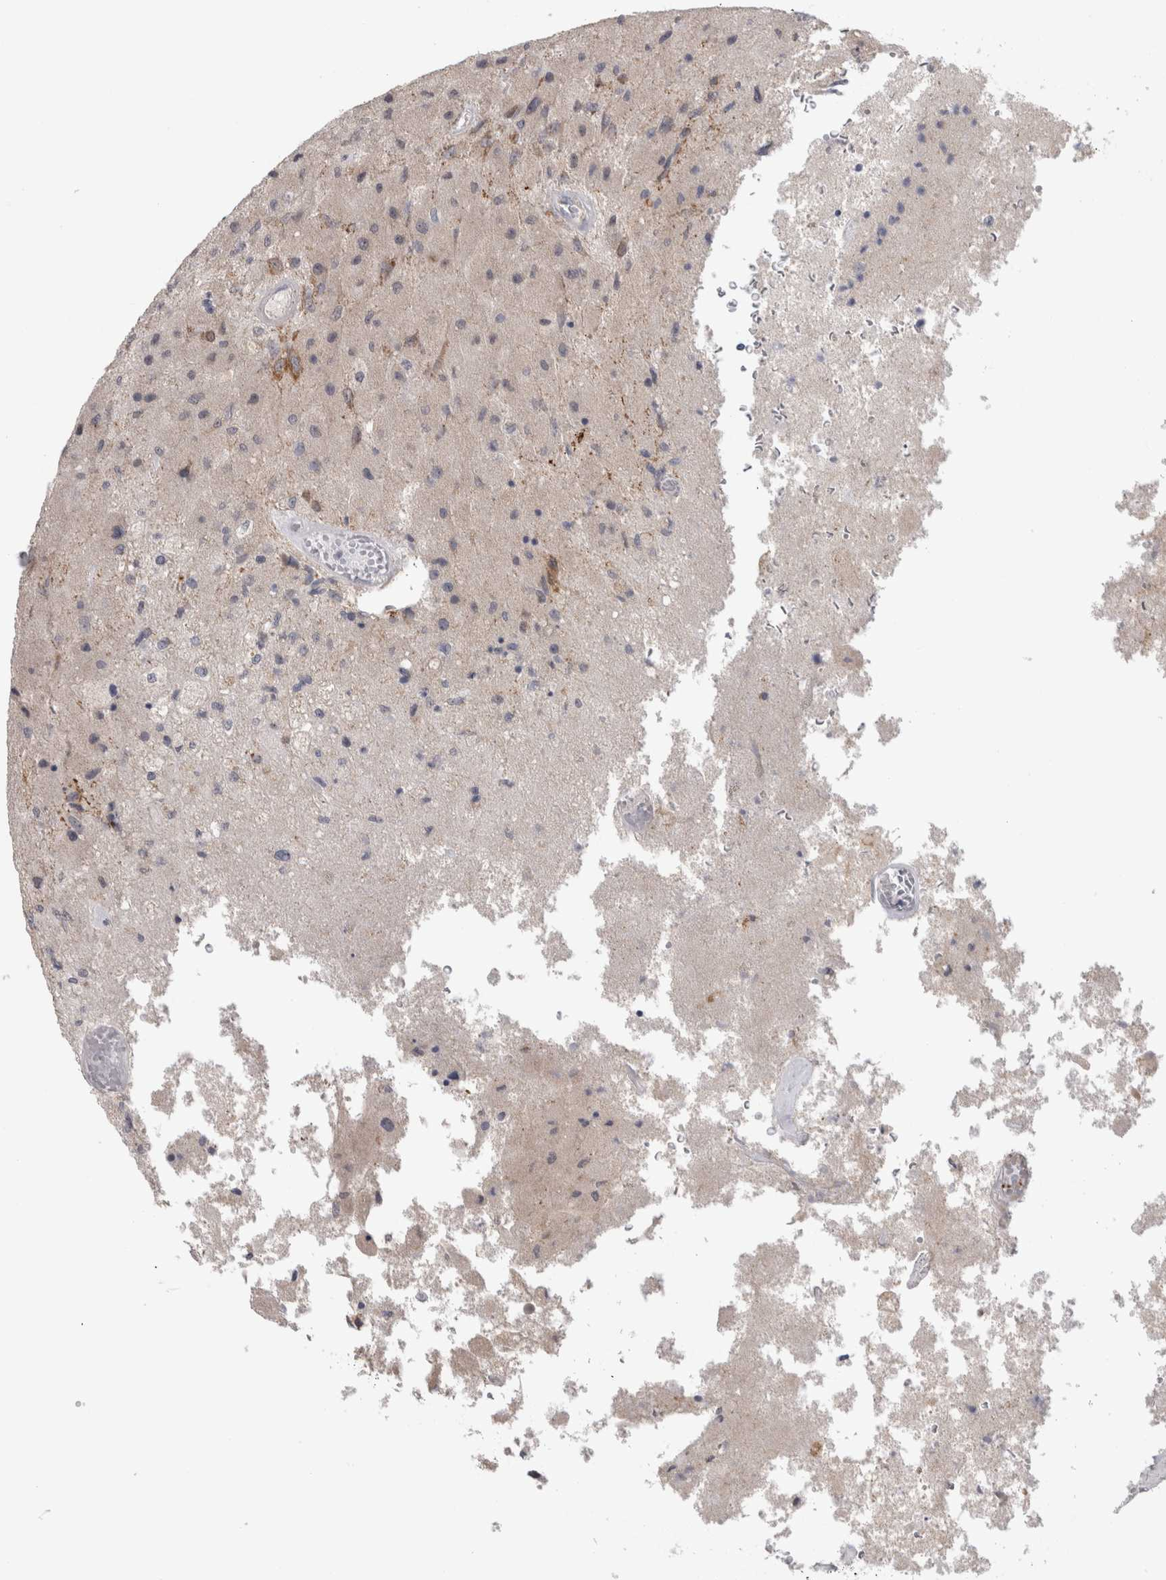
{"staining": {"intensity": "negative", "quantity": "none", "location": "none"}, "tissue": "glioma", "cell_type": "Tumor cells", "image_type": "cancer", "snomed": [{"axis": "morphology", "description": "Normal tissue, NOS"}, {"axis": "morphology", "description": "Glioma, malignant, High grade"}, {"axis": "topography", "description": "Cerebral cortex"}], "caption": "Malignant high-grade glioma was stained to show a protein in brown. There is no significant positivity in tumor cells.", "gene": "RAB18", "patient": {"sex": "male", "age": 77}}